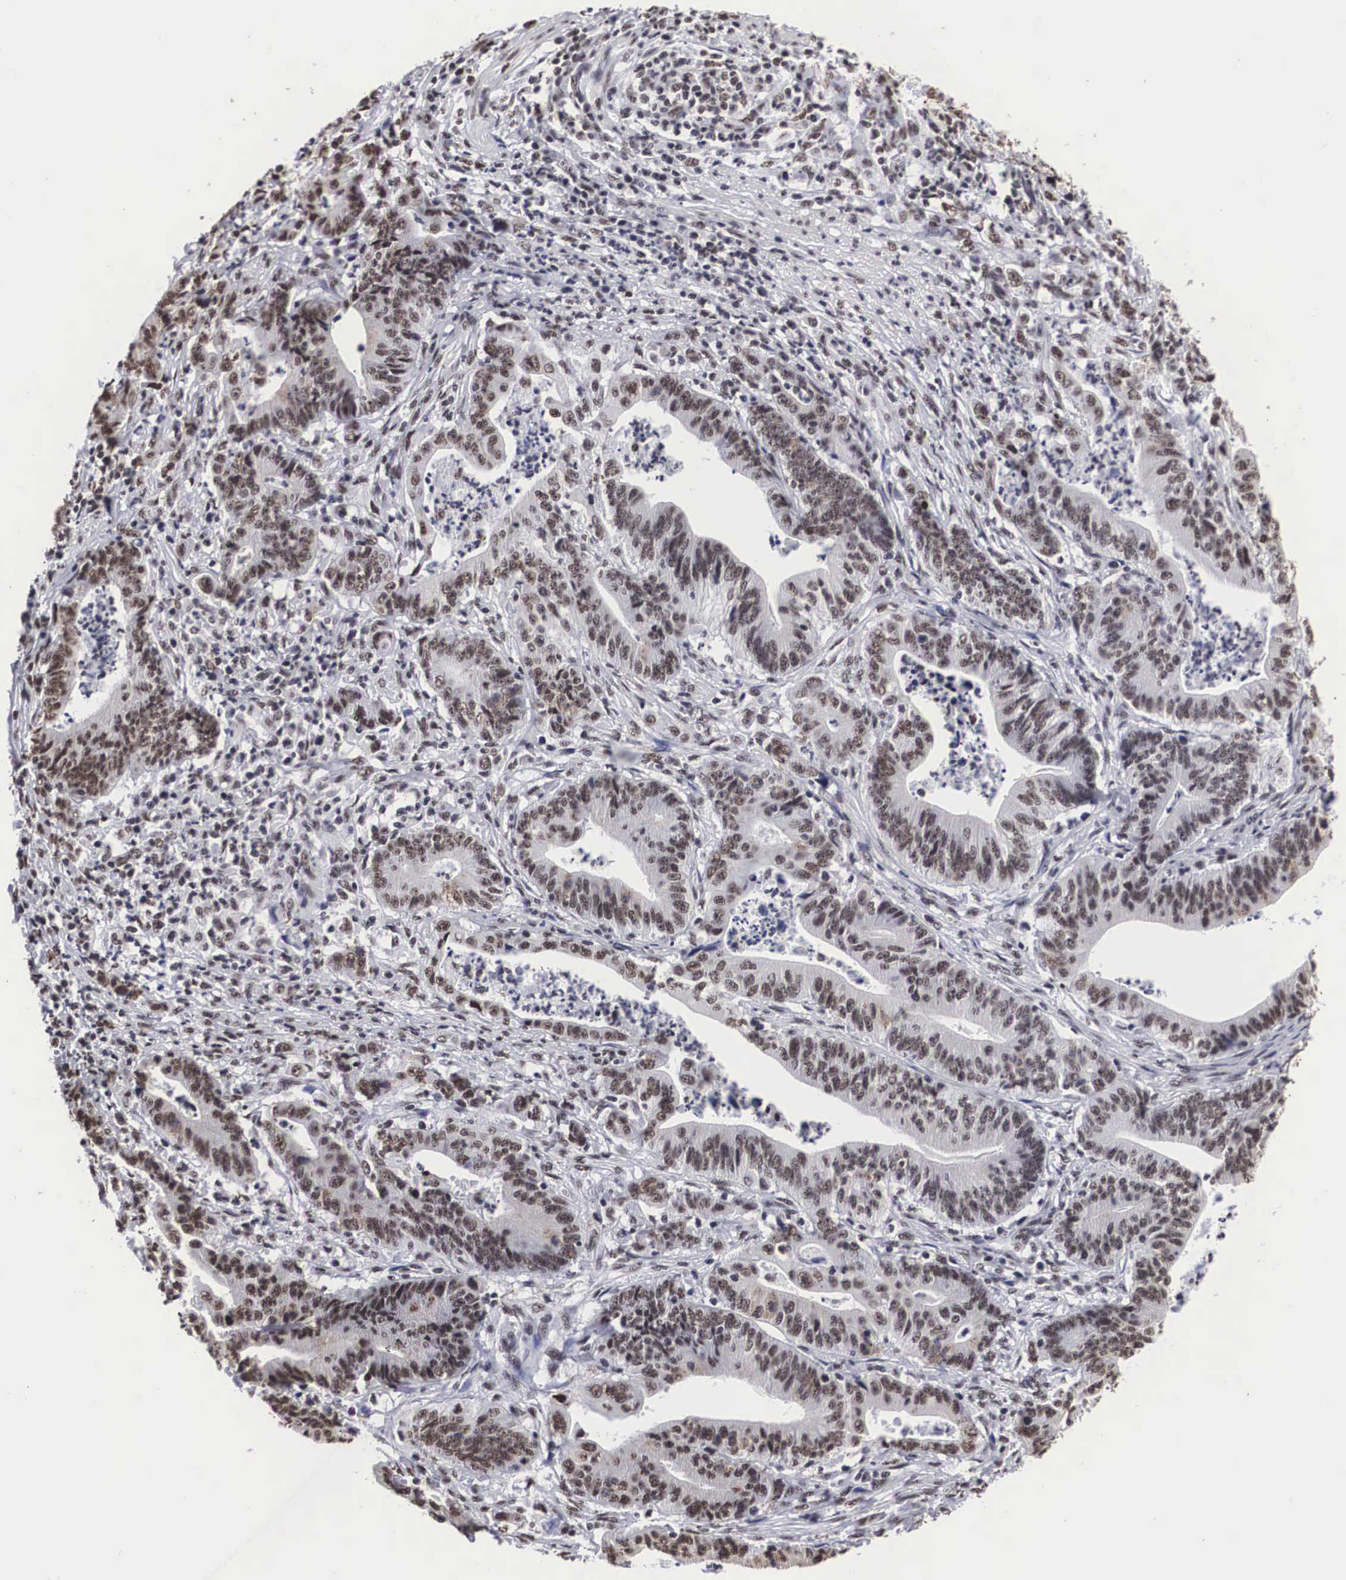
{"staining": {"intensity": "weak", "quantity": ">75%", "location": "nuclear"}, "tissue": "stomach cancer", "cell_type": "Tumor cells", "image_type": "cancer", "snomed": [{"axis": "morphology", "description": "Adenocarcinoma, NOS"}, {"axis": "topography", "description": "Stomach, lower"}], "caption": "A brown stain shows weak nuclear positivity of a protein in human stomach cancer (adenocarcinoma) tumor cells.", "gene": "ACIN1", "patient": {"sex": "female", "age": 86}}